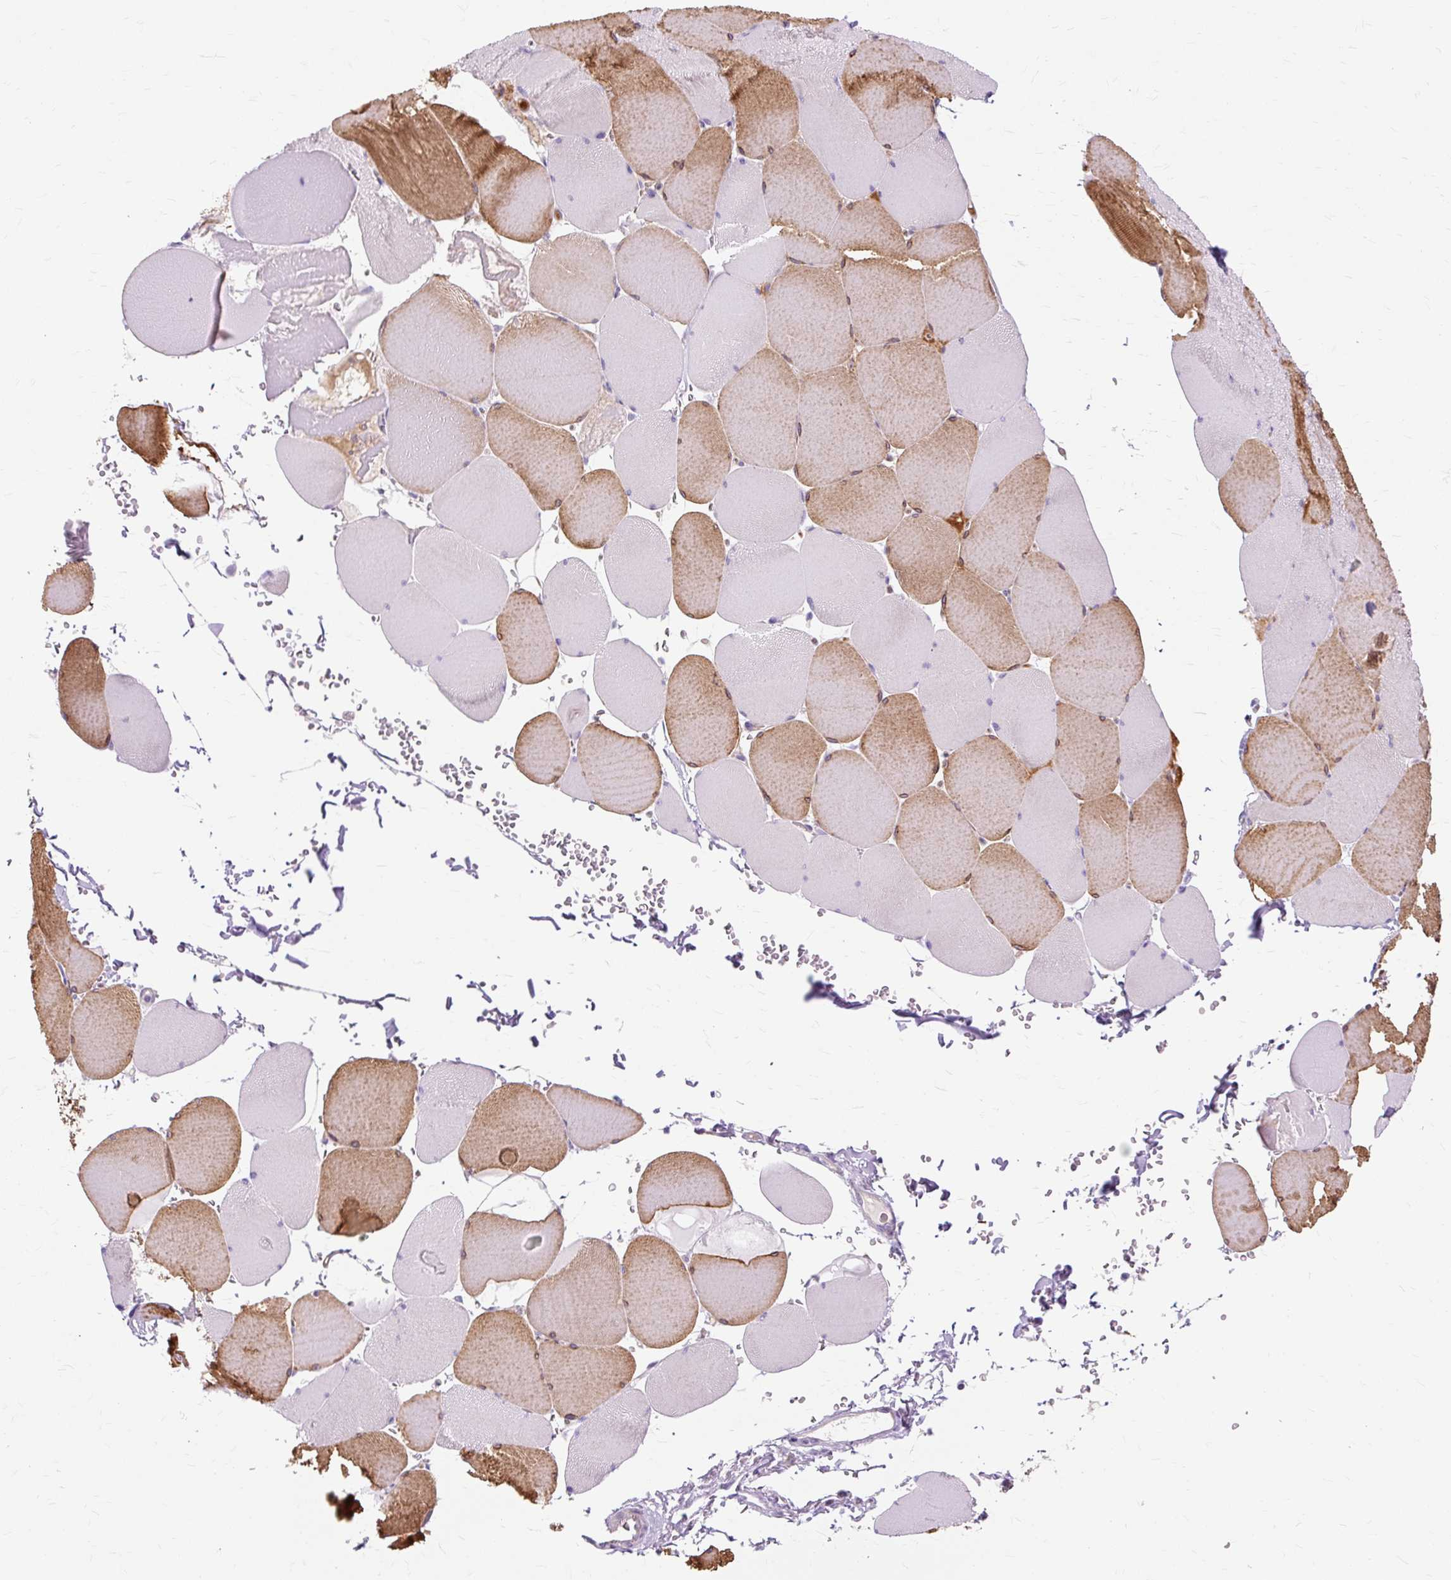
{"staining": {"intensity": "strong", "quantity": "25%-75%", "location": "cytoplasmic/membranous"}, "tissue": "skeletal muscle", "cell_type": "Myocytes", "image_type": "normal", "snomed": [{"axis": "morphology", "description": "Normal tissue, NOS"}, {"axis": "topography", "description": "Skeletal muscle"}, {"axis": "topography", "description": "Head-Neck"}], "caption": "The photomicrograph shows immunohistochemical staining of unremarkable skeletal muscle. There is strong cytoplasmic/membranous staining is seen in about 25%-75% of myocytes. The protein is stained brown, and the nuclei are stained in blue (DAB IHC with brightfield microscopy, high magnification).", "gene": "DCTN4", "patient": {"sex": "male", "age": 66}}